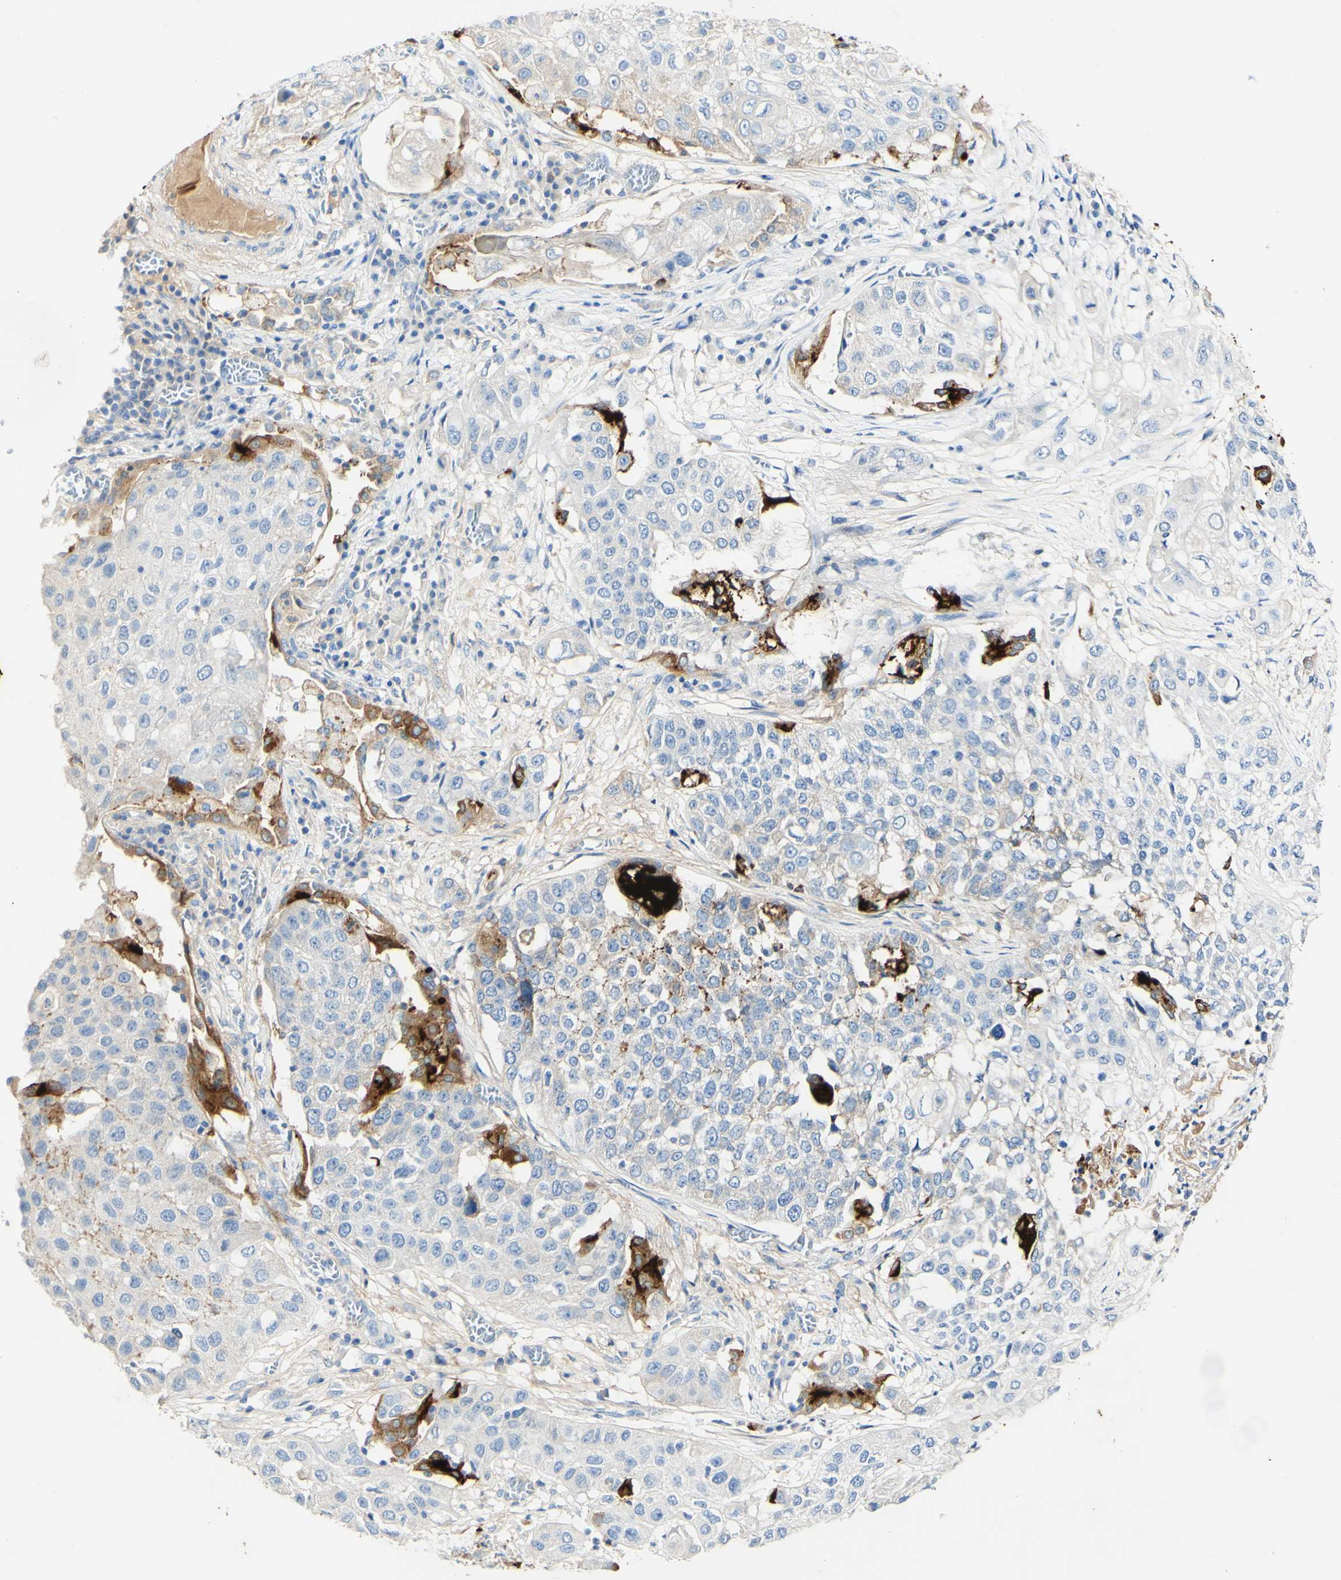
{"staining": {"intensity": "weak", "quantity": ">75%", "location": "cytoplasmic/membranous"}, "tissue": "lung cancer", "cell_type": "Tumor cells", "image_type": "cancer", "snomed": [{"axis": "morphology", "description": "Squamous cell carcinoma, NOS"}, {"axis": "topography", "description": "Lung"}], "caption": "Human lung cancer (squamous cell carcinoma) stained with a brown dye shows weak cytoplasmic/membranous positive positivity in approximately >75% of tumor cells.", "gene": "PIGR", "patient": {"sex": "male", "age": 71}}